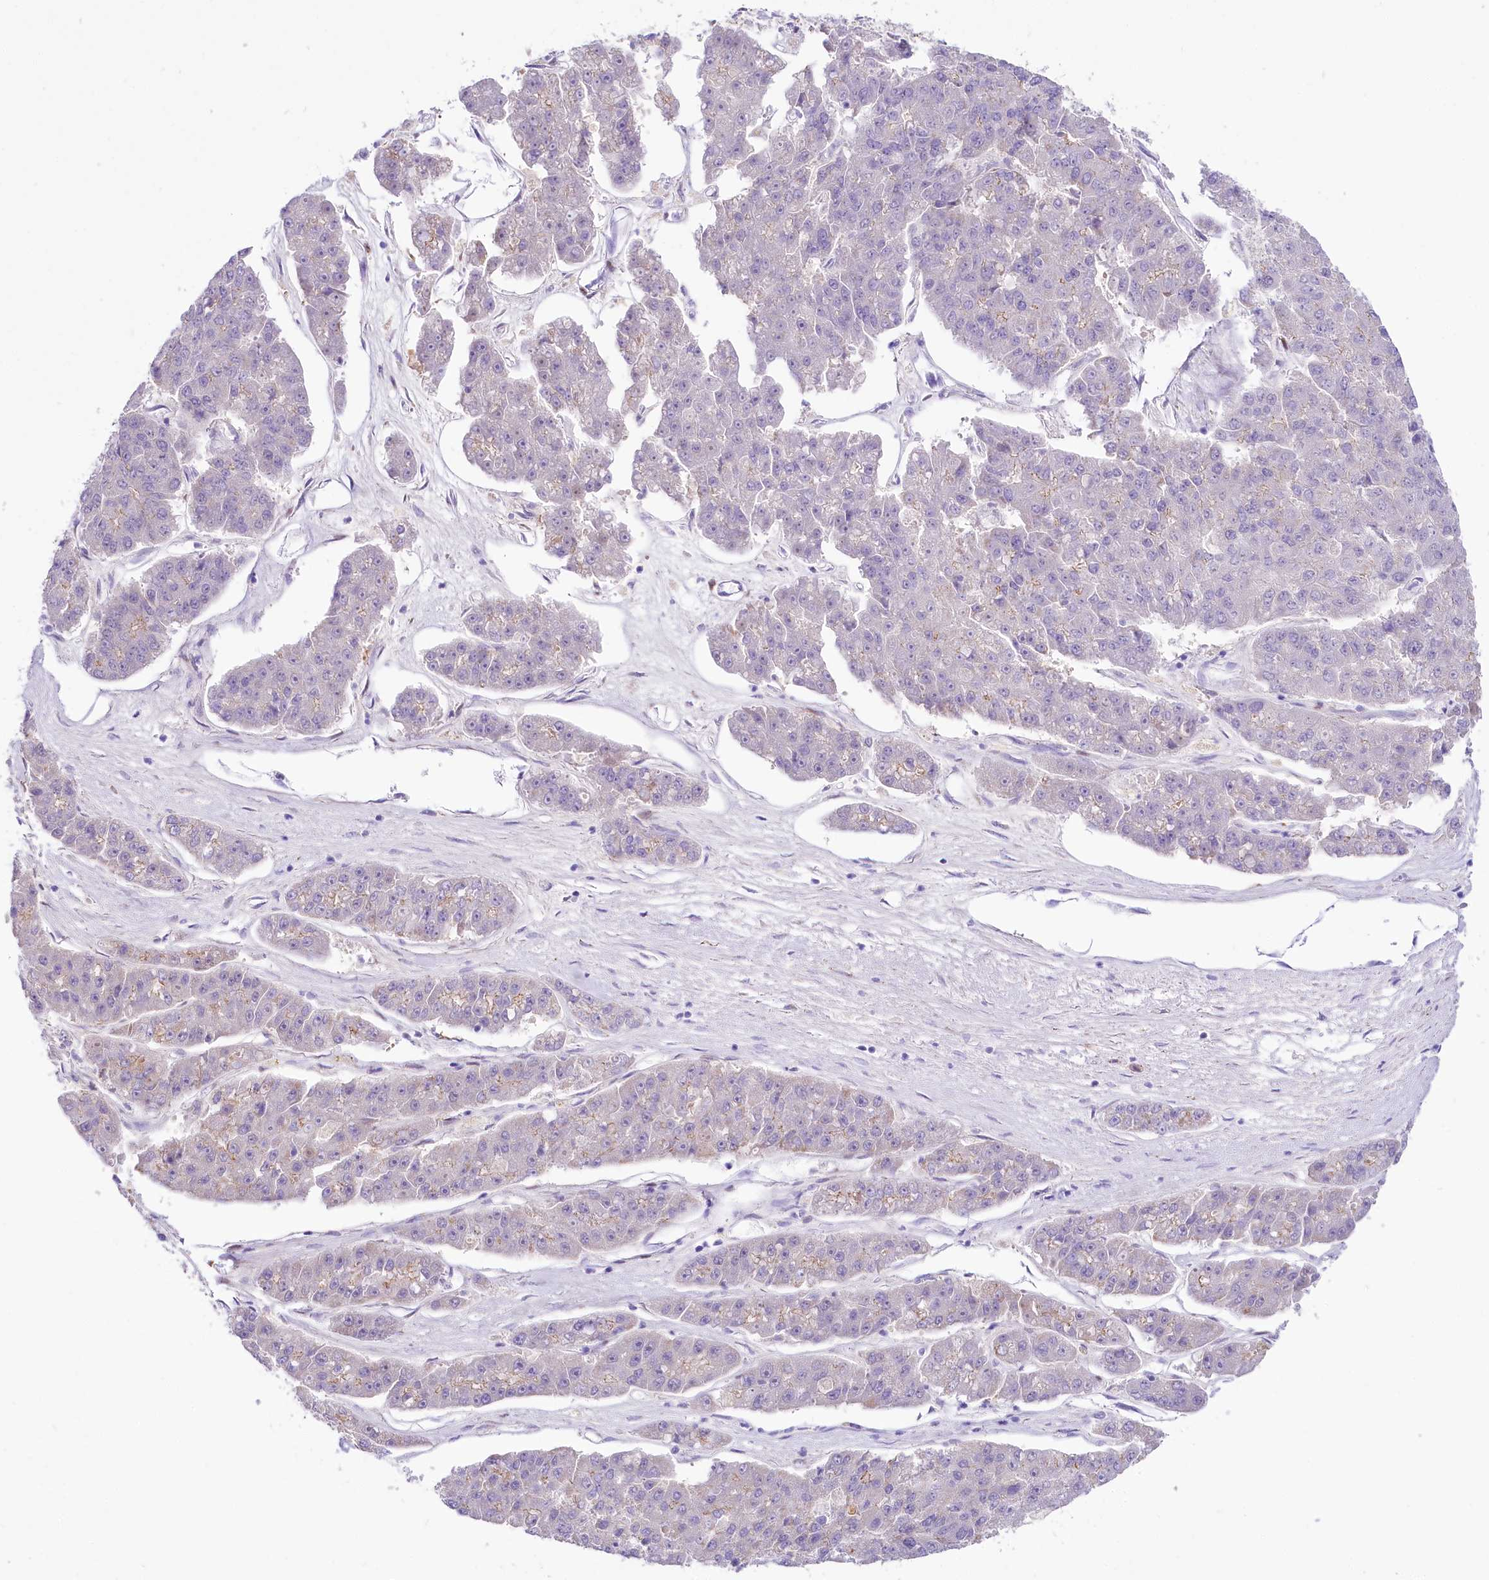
{"staining": {"intensity": "negative", "quantity": "none", "location": "none"}, "tissue": "pancreatic cancer", "cell_type": "Tumor cells", "image_type": "cancer", "snomed": [{"axis": "morphology", "description": "Adenocarcinoma, NOS"}, {"axis": "topography", "description": "Pancreas"}], "caption": "DAB immunohistochemical staining of pancreatic cancer (adenocarcinoma) shows no significant expression in tumor cells.", "gene": "PPIP5K2", "patient": {"sex": "male", "age": 50}}